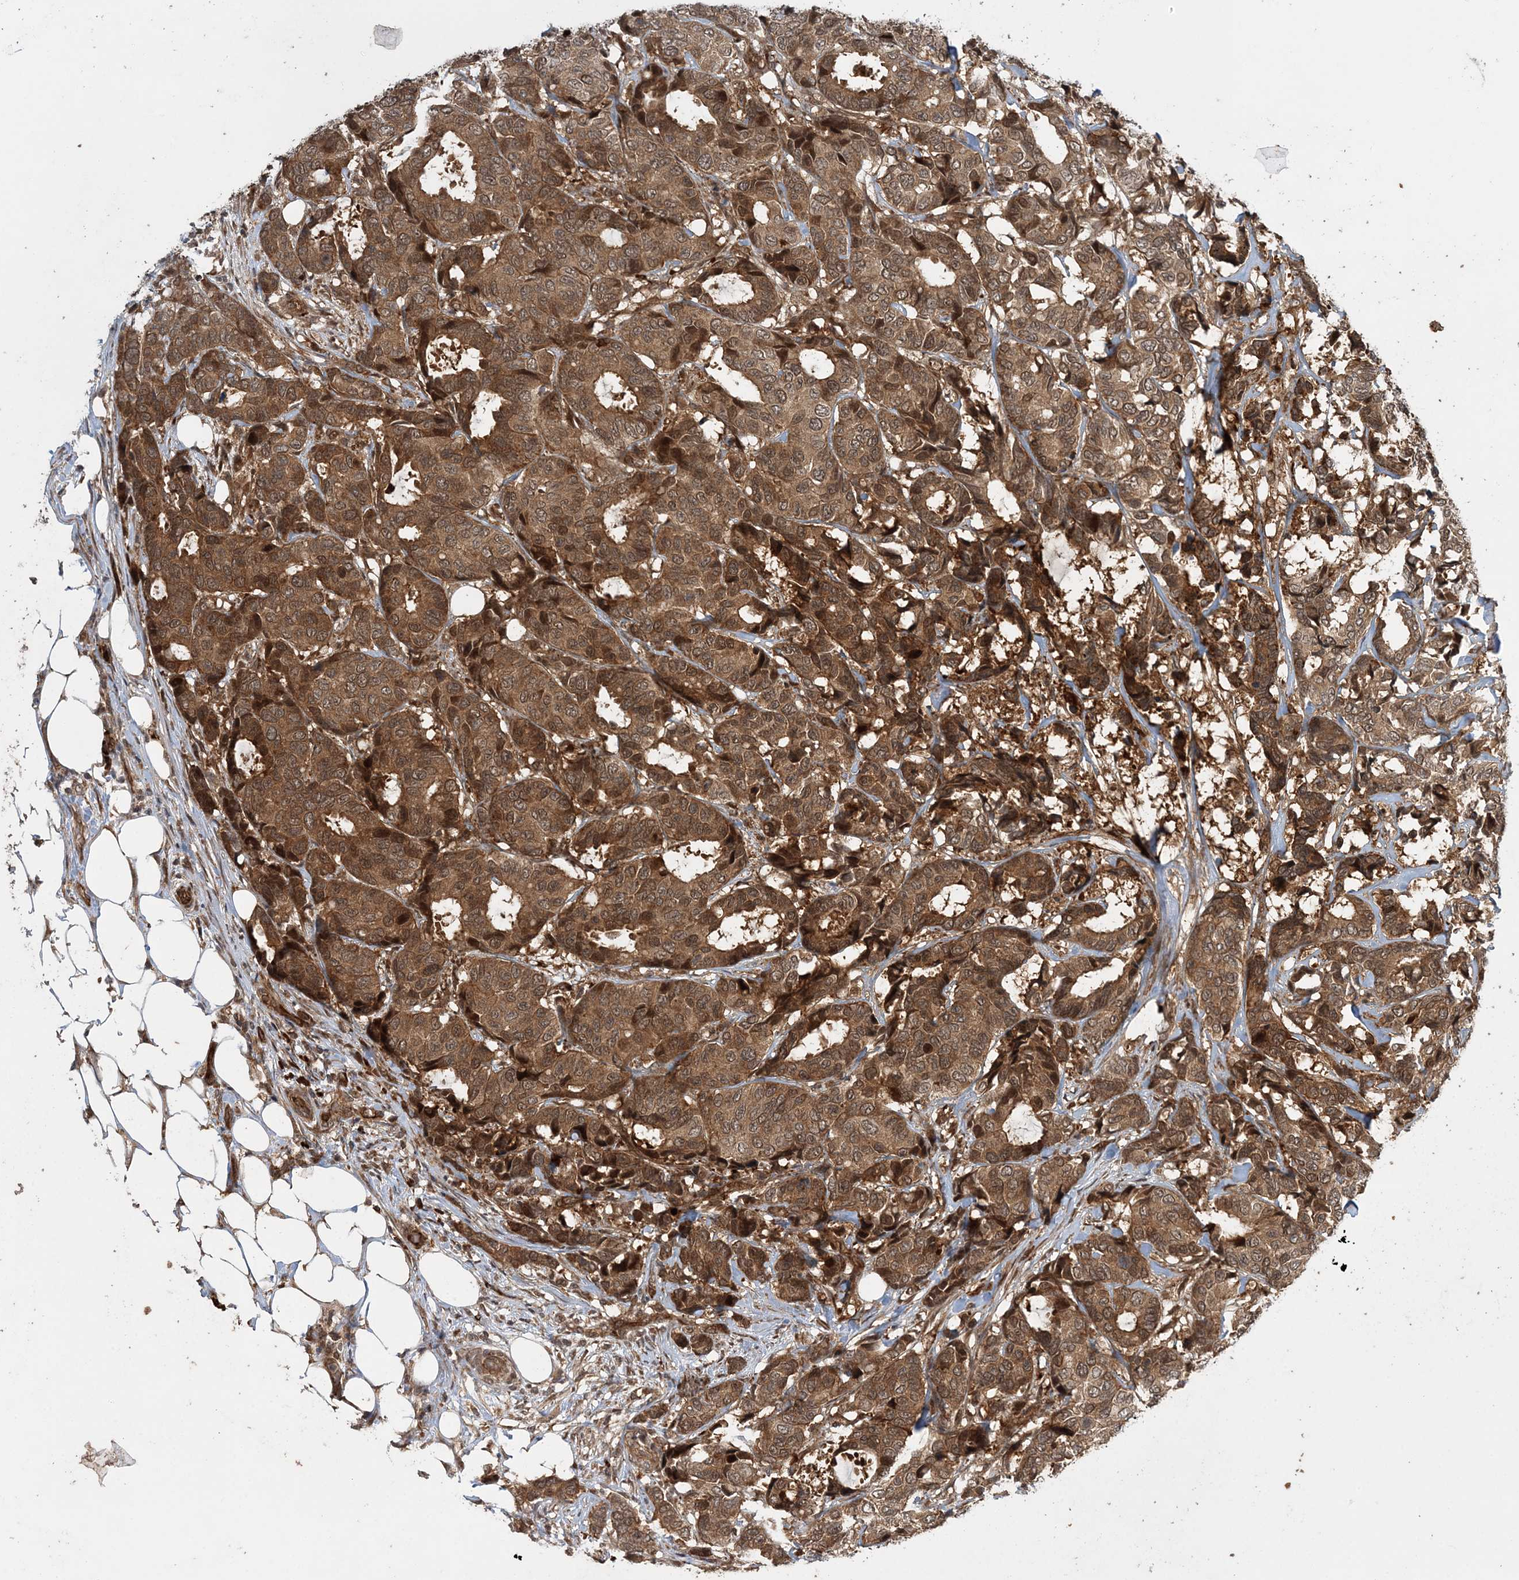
{"staining": {"intensity": "moderate", "quantity": ">75%", "location": "cytoplasmic/membranous"}, "tissue": "breast cancer", "cell_type": "Tumor cells", "image_type": "cancer", "snomed": [{"axis": "morphology", "description": "Duct carcinoma"}, {"axis": "topography", "description": "Breast"}], "caption": "Immunohistochemistry of human infiltrating ductal carcinoma (breast) exhibits medium levels of moderate cytoplasmic/membranous expression in about >75% of tumor cells.", "gene": "UBTD2", "patient": {"sex": "female", "age": 87}}